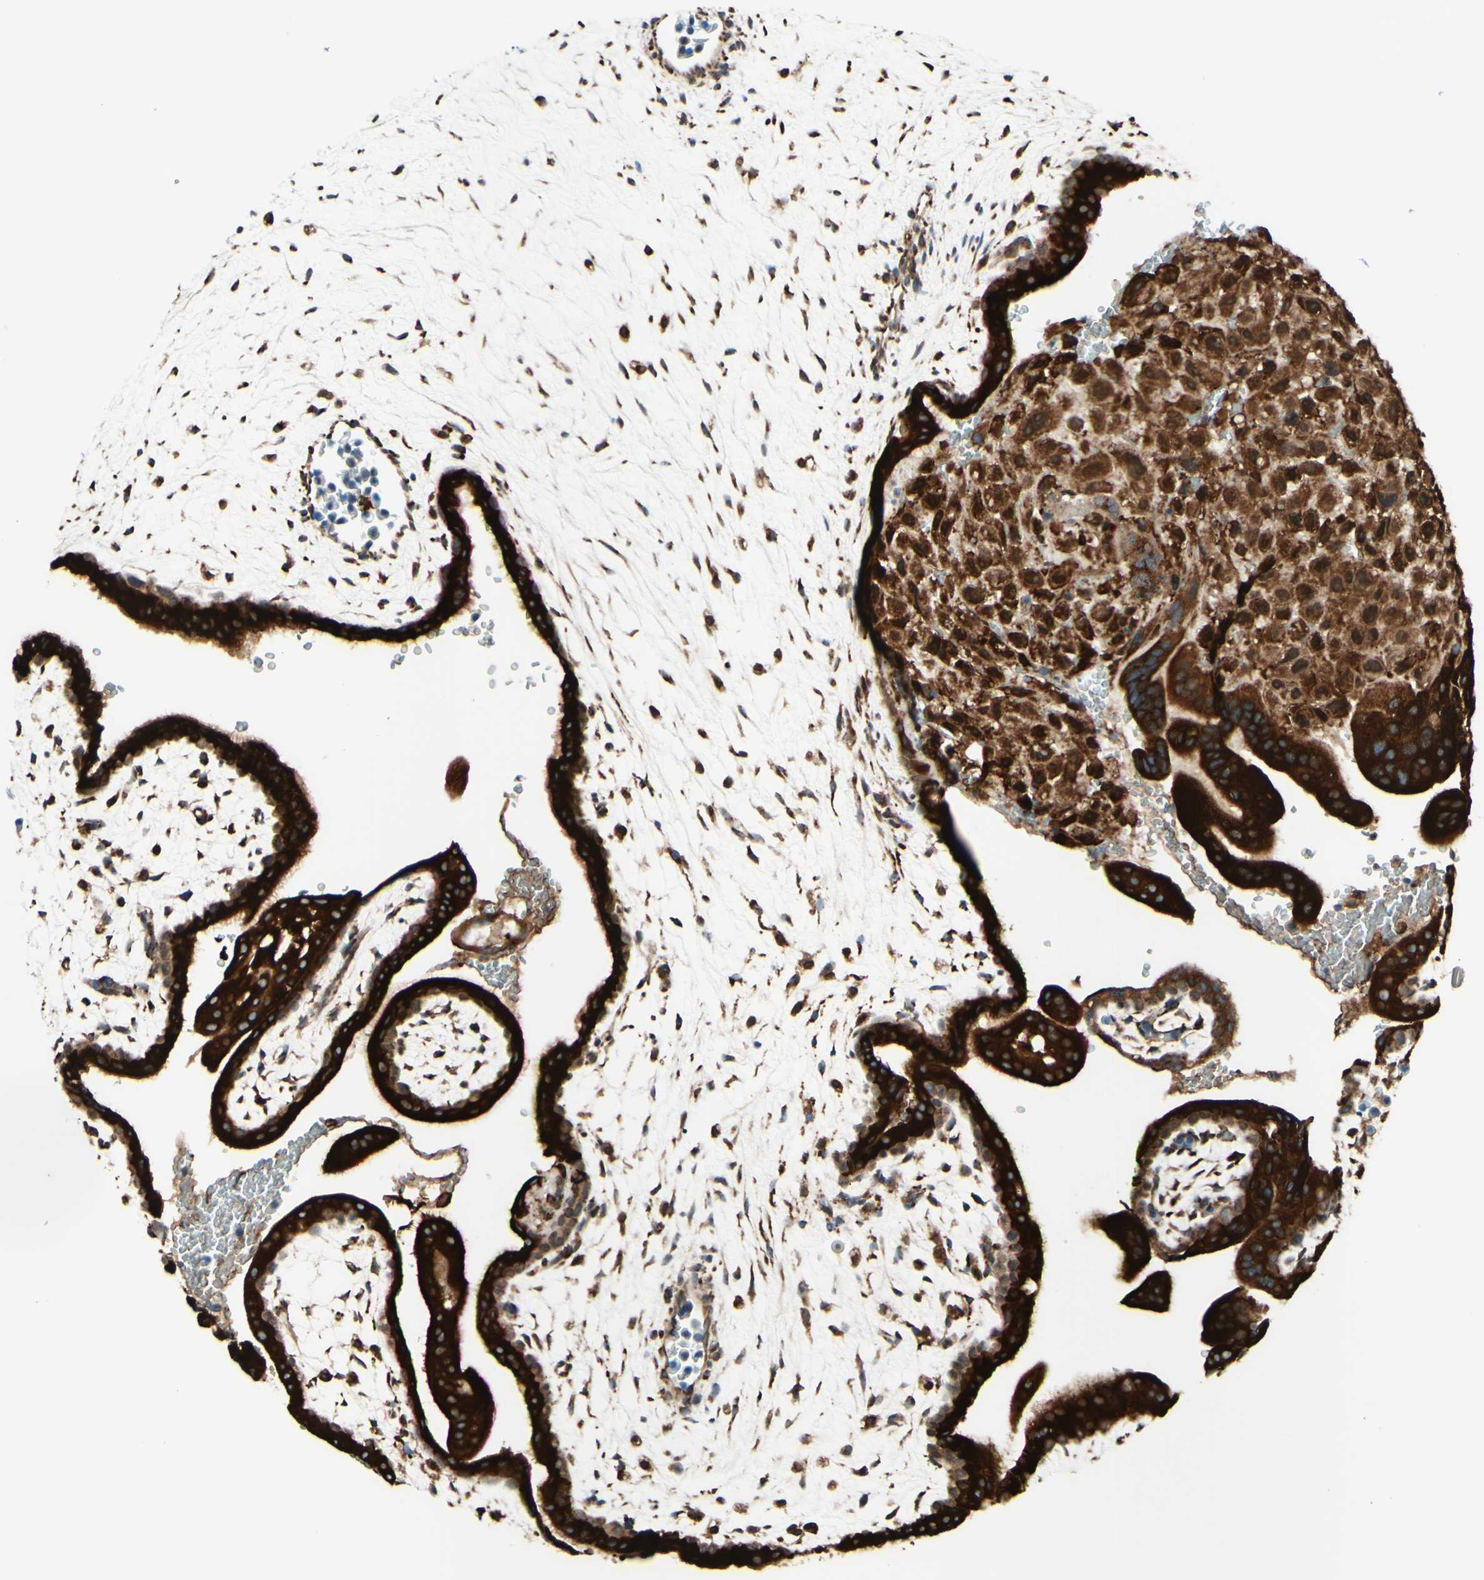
{"staining": {"intensity": "strong", "quantity": ">75%", "location": "cytoplasmic/membranous"}, "tissue": "placenta", "cell_type": "Decidual cells", "image_type": "normal", "snomed": [{"axis": "morphology", "description": "Normal tissue, NOS"}, {"axis": "topography", "description": "Placenta"}], "caption": "Immunohistochemical staining of unremarkable placenta exhibits strong cytoplasmic/membranous protein expression in approximately >75% of decidual cells. Immunohistochemistry stains the protein in brown and the nuclei are stained blue.", "gene": "DNAJB11", "patient": {"sex": "female", "age": 35}}